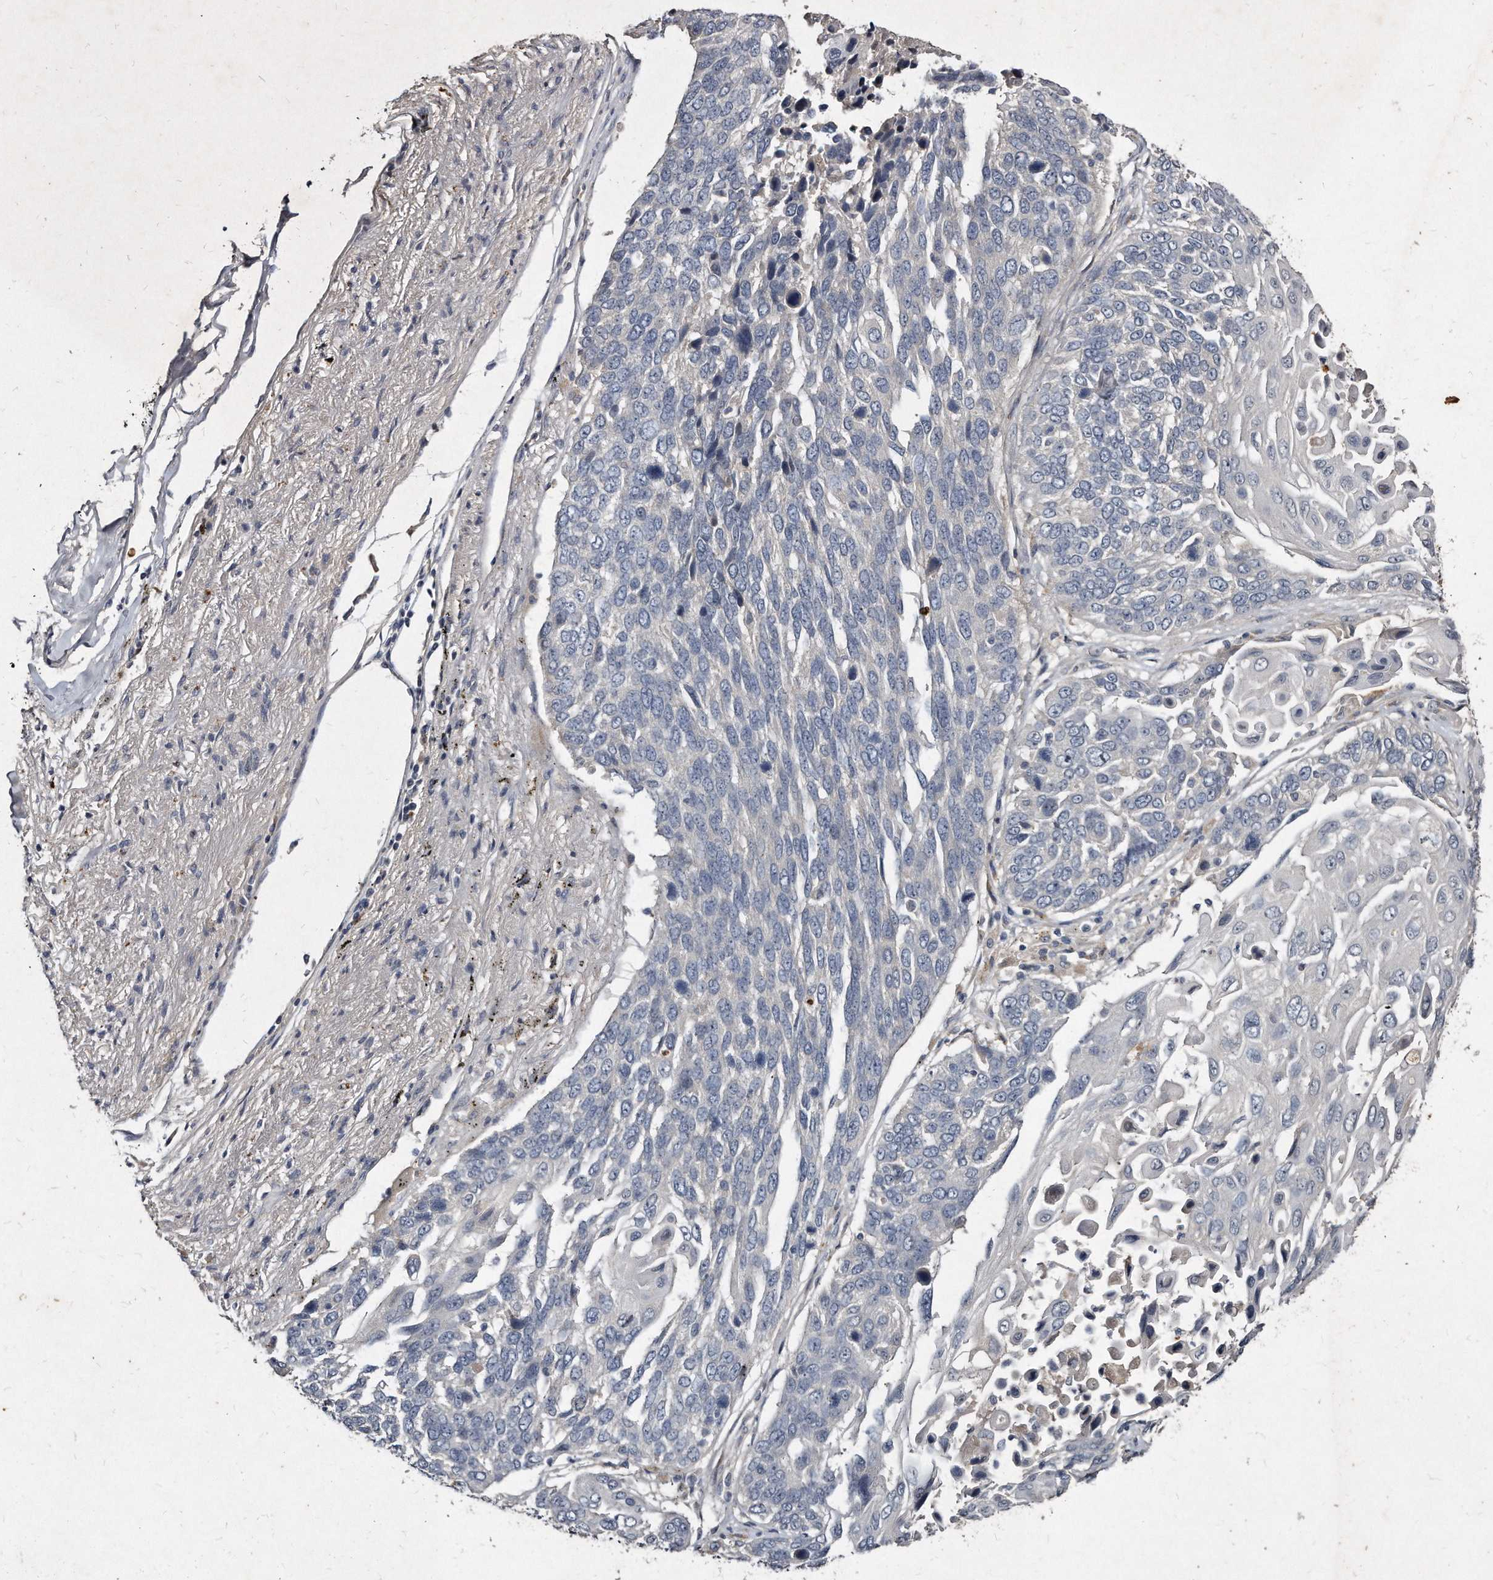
{"staining": {"intensity": "negative", "quantity": "none", "location": "none"}, "tissue": "lung cancer", "cell_type": "Tumor cells", "image_type": "cancer", "snomed": [{"axis": "morphology", "description": "Squamous cell carcinoma, NOS"}, {"axis": "topography", "description": "Lung"}], "caption": "A photomicrograph of human lung cancer is negative for staining in tumor cells.", "gene": "KLHDC3", "patient": {"sex": "male", "age": 66}}